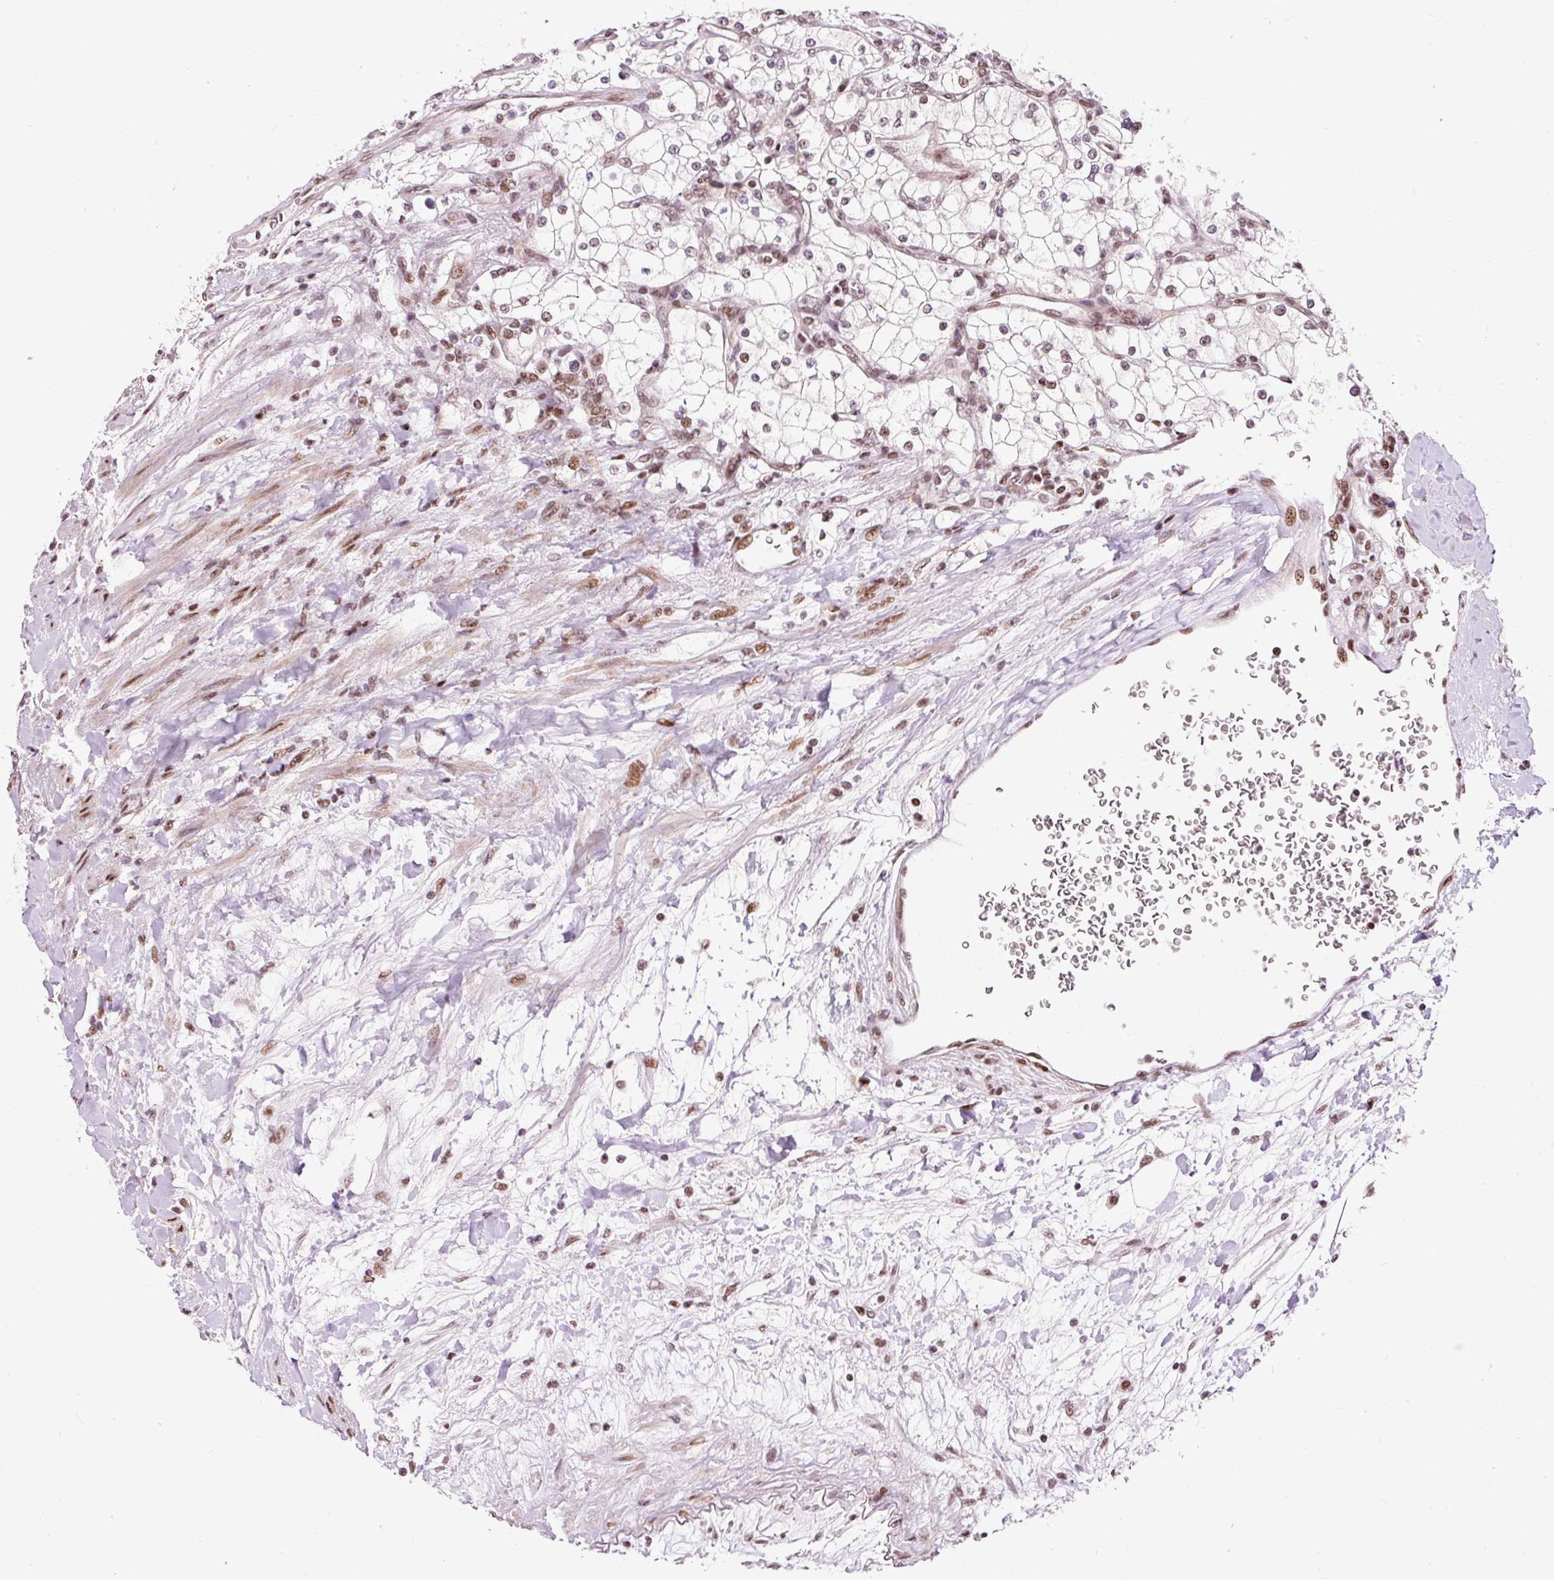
{"staining": {"intensity": "moderate", "quantity": "<25%", "location": "nuclear"}, "tissue": "renal cancer", "cell_type": "Tumor cells", "image_type": "cancer", "snomed": [{"axis": "morphology", "description": "Adenocarcinoma, NOS"}, {"axis": "topography", "description": "Kidney"}], "caption": "IHC image of neoplastic tissue: renal cancer (adenocarcinoma) stained using IHC exhibits low levels of moderate protein expression localized specifically in the nuclear of tumor cells, appearing as a nuclear brown color.", "gene": "HNRNPC", "patient": {"sex": "male", "age": 80}}